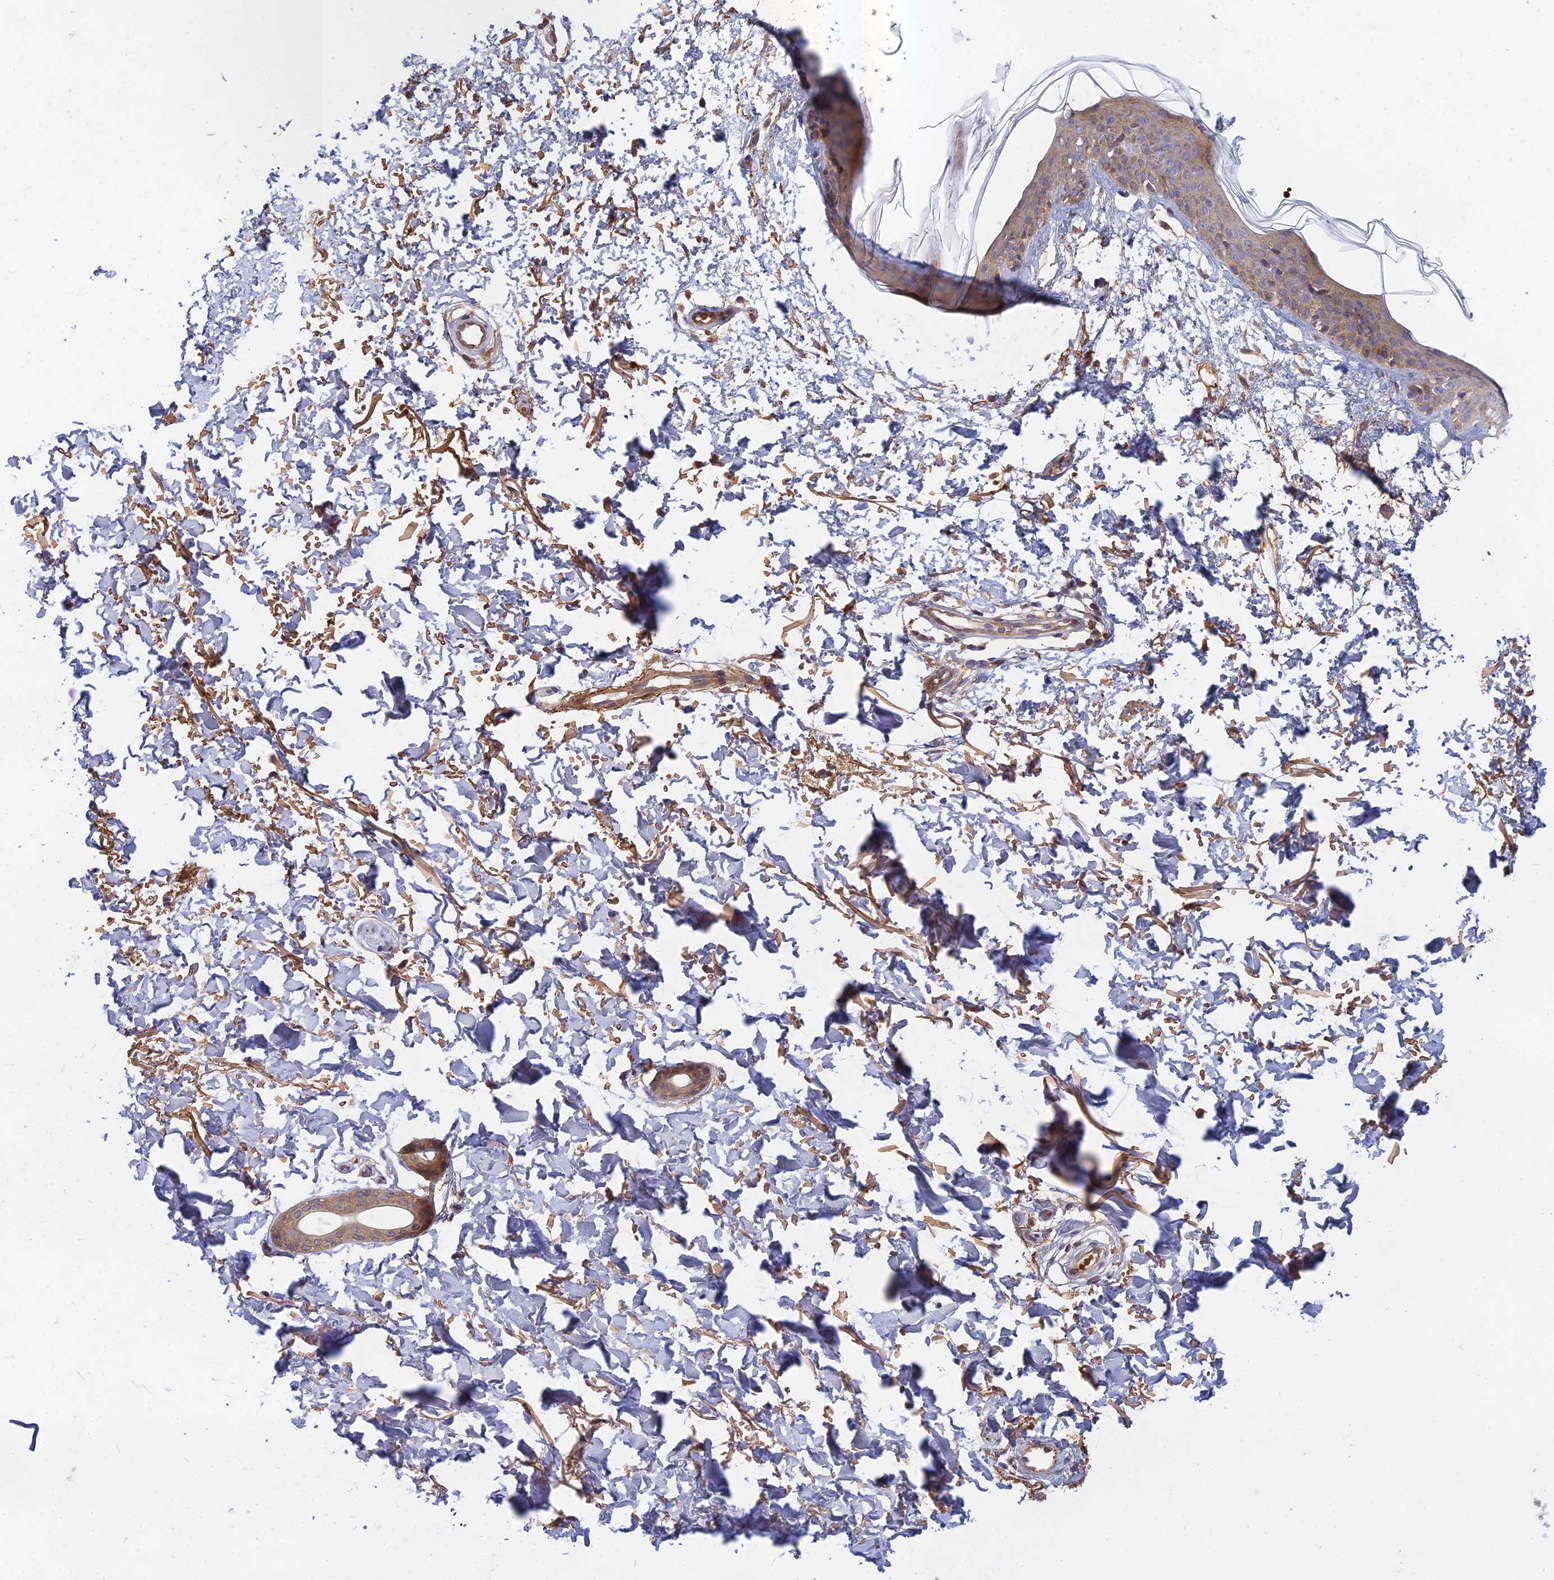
{"staining": {"intensity": "moderate", "quantity": ">75%", "location": "cytoplasmic/membranous"}, "tissue": "skin", "cell_type": "Fibroblasts", "image_type": "normal", "snomed": [{"axis": "morphology", "description": "Normal tissue, NOS"}, {"axis": "topography", "description": "Skin"}], "caption": "A brown stain labels moderate cytoplasmic/membranous staining of a protein in fibroblasts of benign skin.", "gene": "FAM151B", "patient": {"sex": "male", "age": 66}}